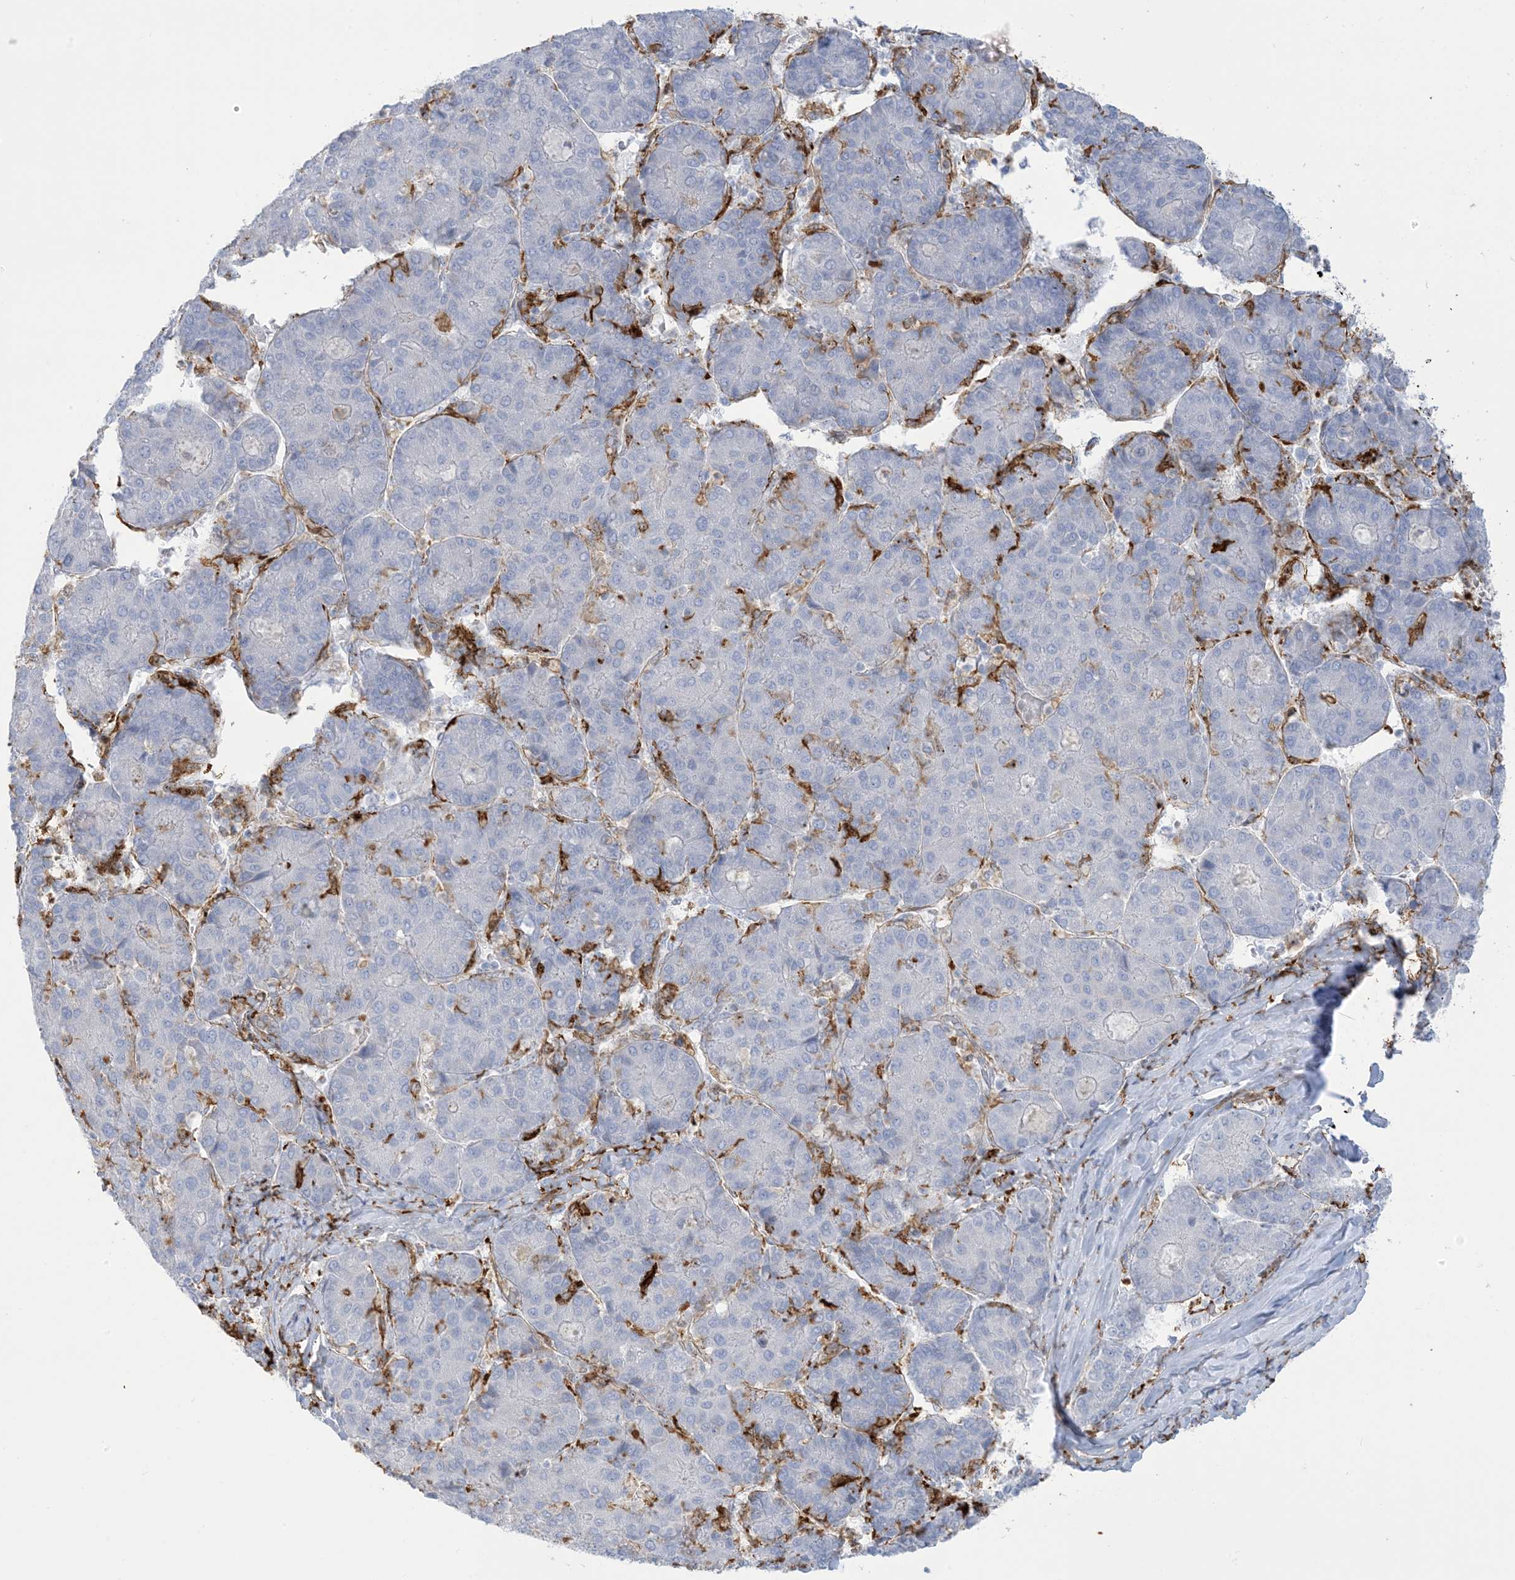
{"staining": {"intensity": "negative", "quantity": "none", "location": "none"}, "tissue": "liver cancer", "cell_type": "Tumor cells", "image_type": "cancer", "snomed": [{"axis": "morphology", "description": "Carcinoma, Hepatocellular, NOS"}, {"axis": "topography", "description": "Liver"}], "caption": "An IHC image of liver cancer is shown. There is no staining in tumor cells of liver cancer.", "gene": "ICMT", "patient": {"sex": "male", "age": 65}}